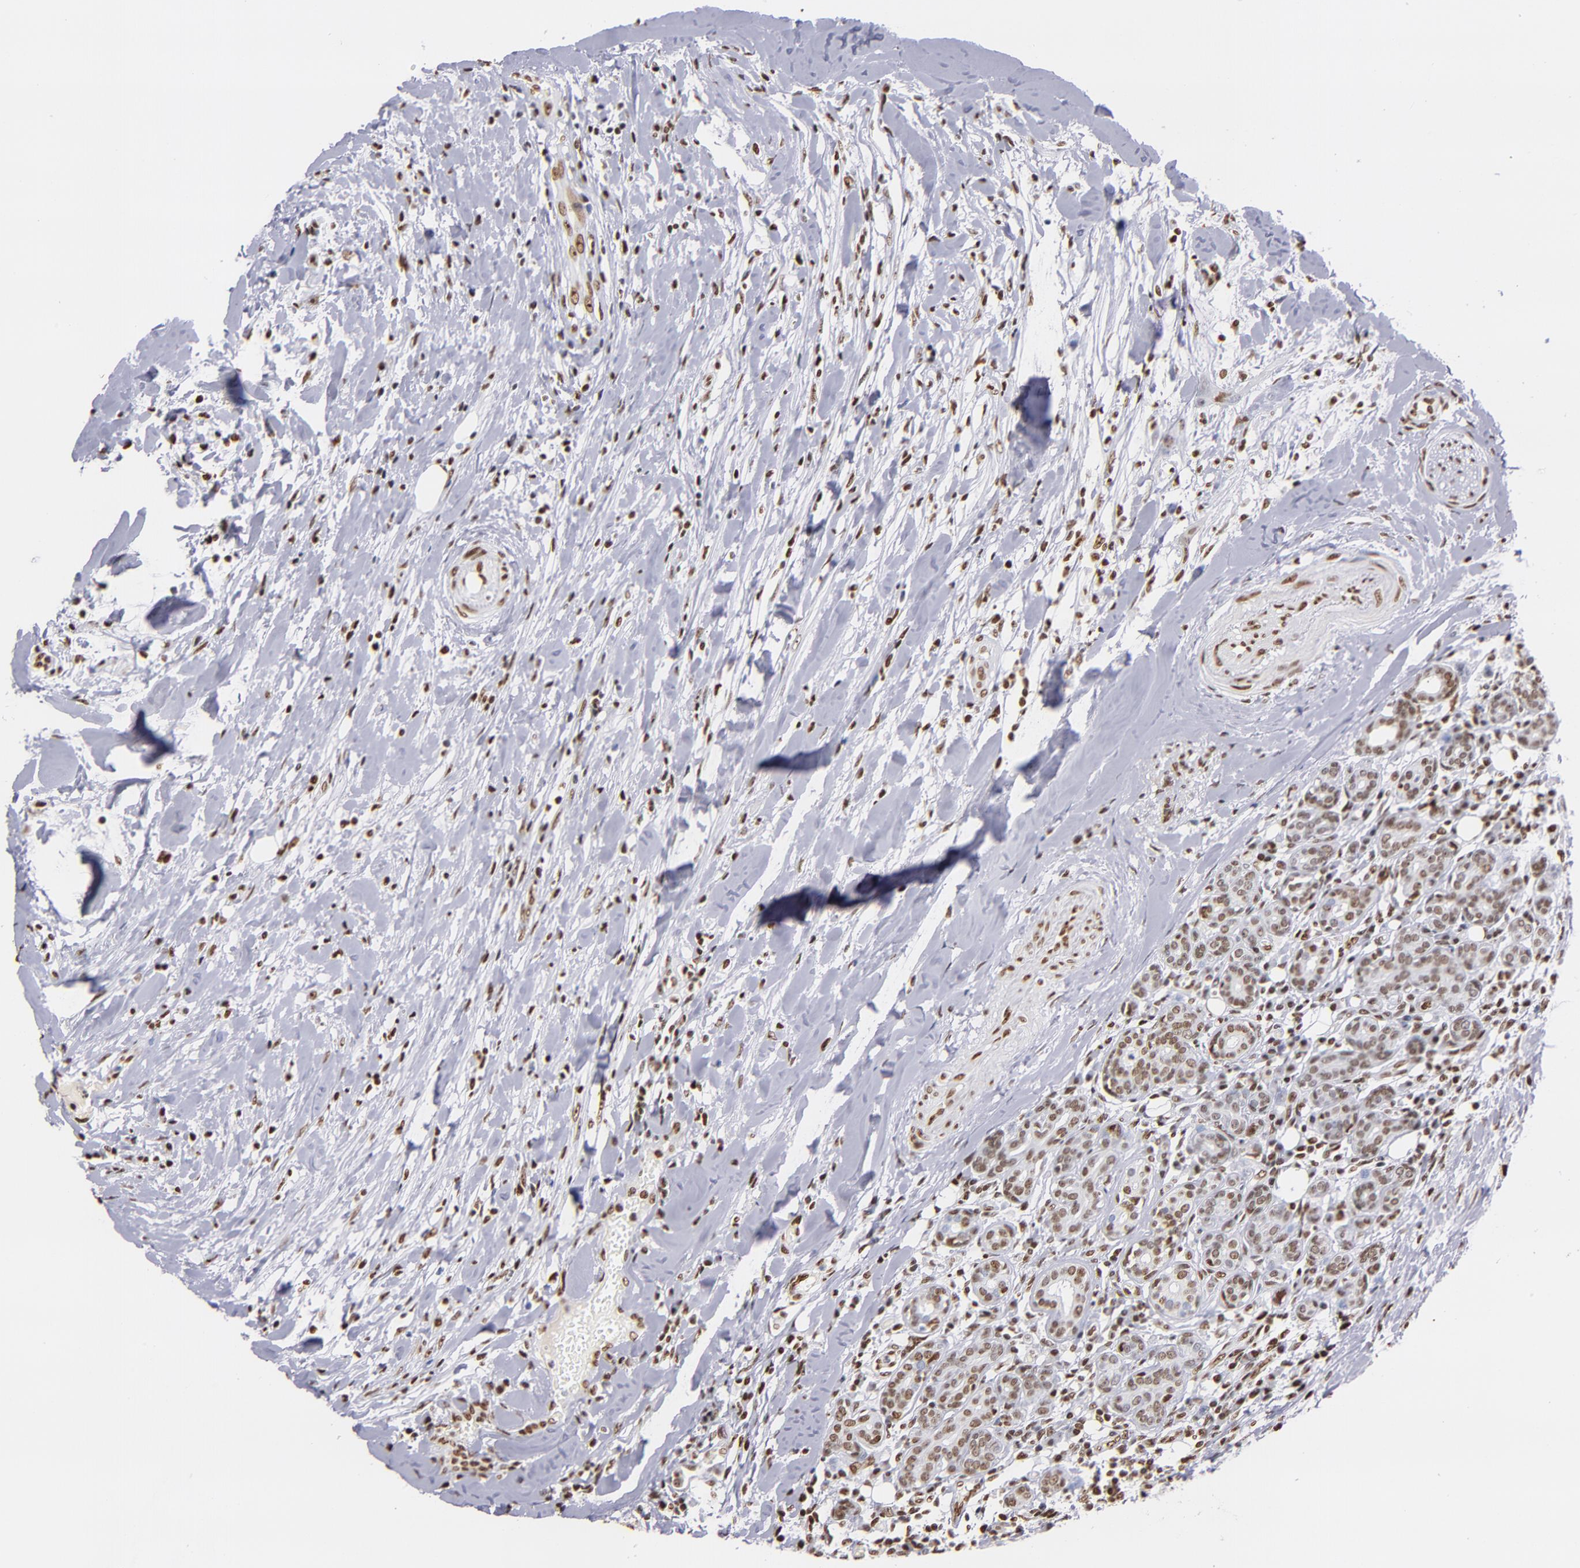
{"staining": {"intensity": "moderate", "quantity": ">75%", "location": "nuclear"}, "tissue": "head and neck cancer", "cell_type": "Tumor cells", "image_type": "cancer", "snomed": [{"axis": "morphology", "description": "Neoplasm, malignant, NOS"}, {"axis": "topography", "description": "Salivary gland"}, {"axis": "topography", "description": "Head-Neck"}], "caption": "Immunohistochemistry (IHC) of human head and neck neoplasm (malignant) shows medium levels of moderate nuclear staining in approximately >75% of tumor cells.", "gene": "IFI16", "patient": {"sex": "male", "age": 43}}